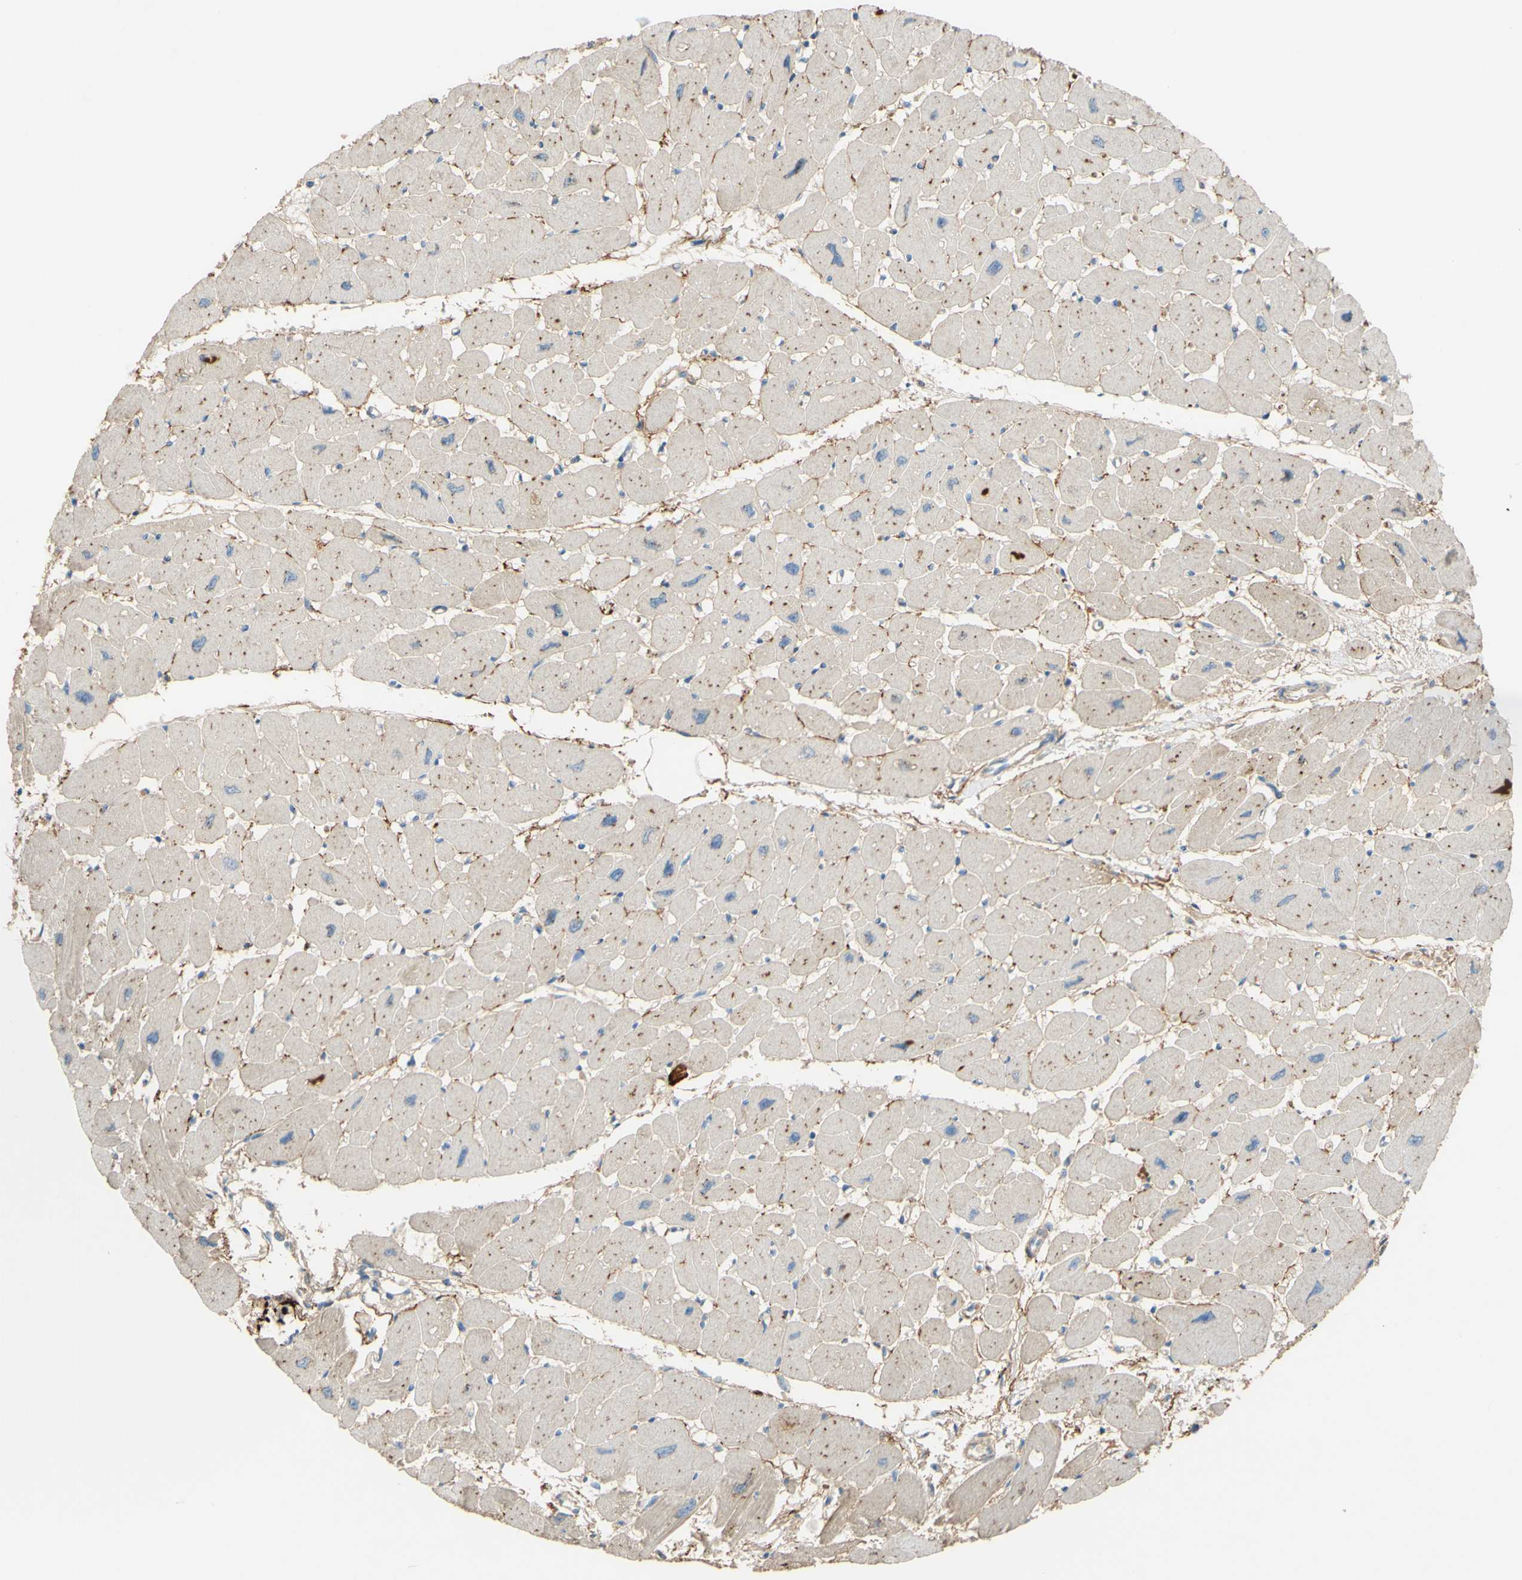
{"staining": {"intensity": "weak", "quantity": ">75%", "location": "cytoplasmic/membranous"}, "tissue": "heart muscle", "cell_type": "Cardiomyocytes", "image_type": "normal", "snomed": [{"axis": "morphology", "description": "Normal tissue, NOS"}, {"axis": "topography", "description": "Heart"}], "caption": "This micrograph demonstrates IHC staining of normal human heart muscle, with low weak cytoplasmic/membranous staining in approximately >75% of cardiomyocytes.", "gene": "DKK3", "patient": {"sex": "female", "age": 54}}